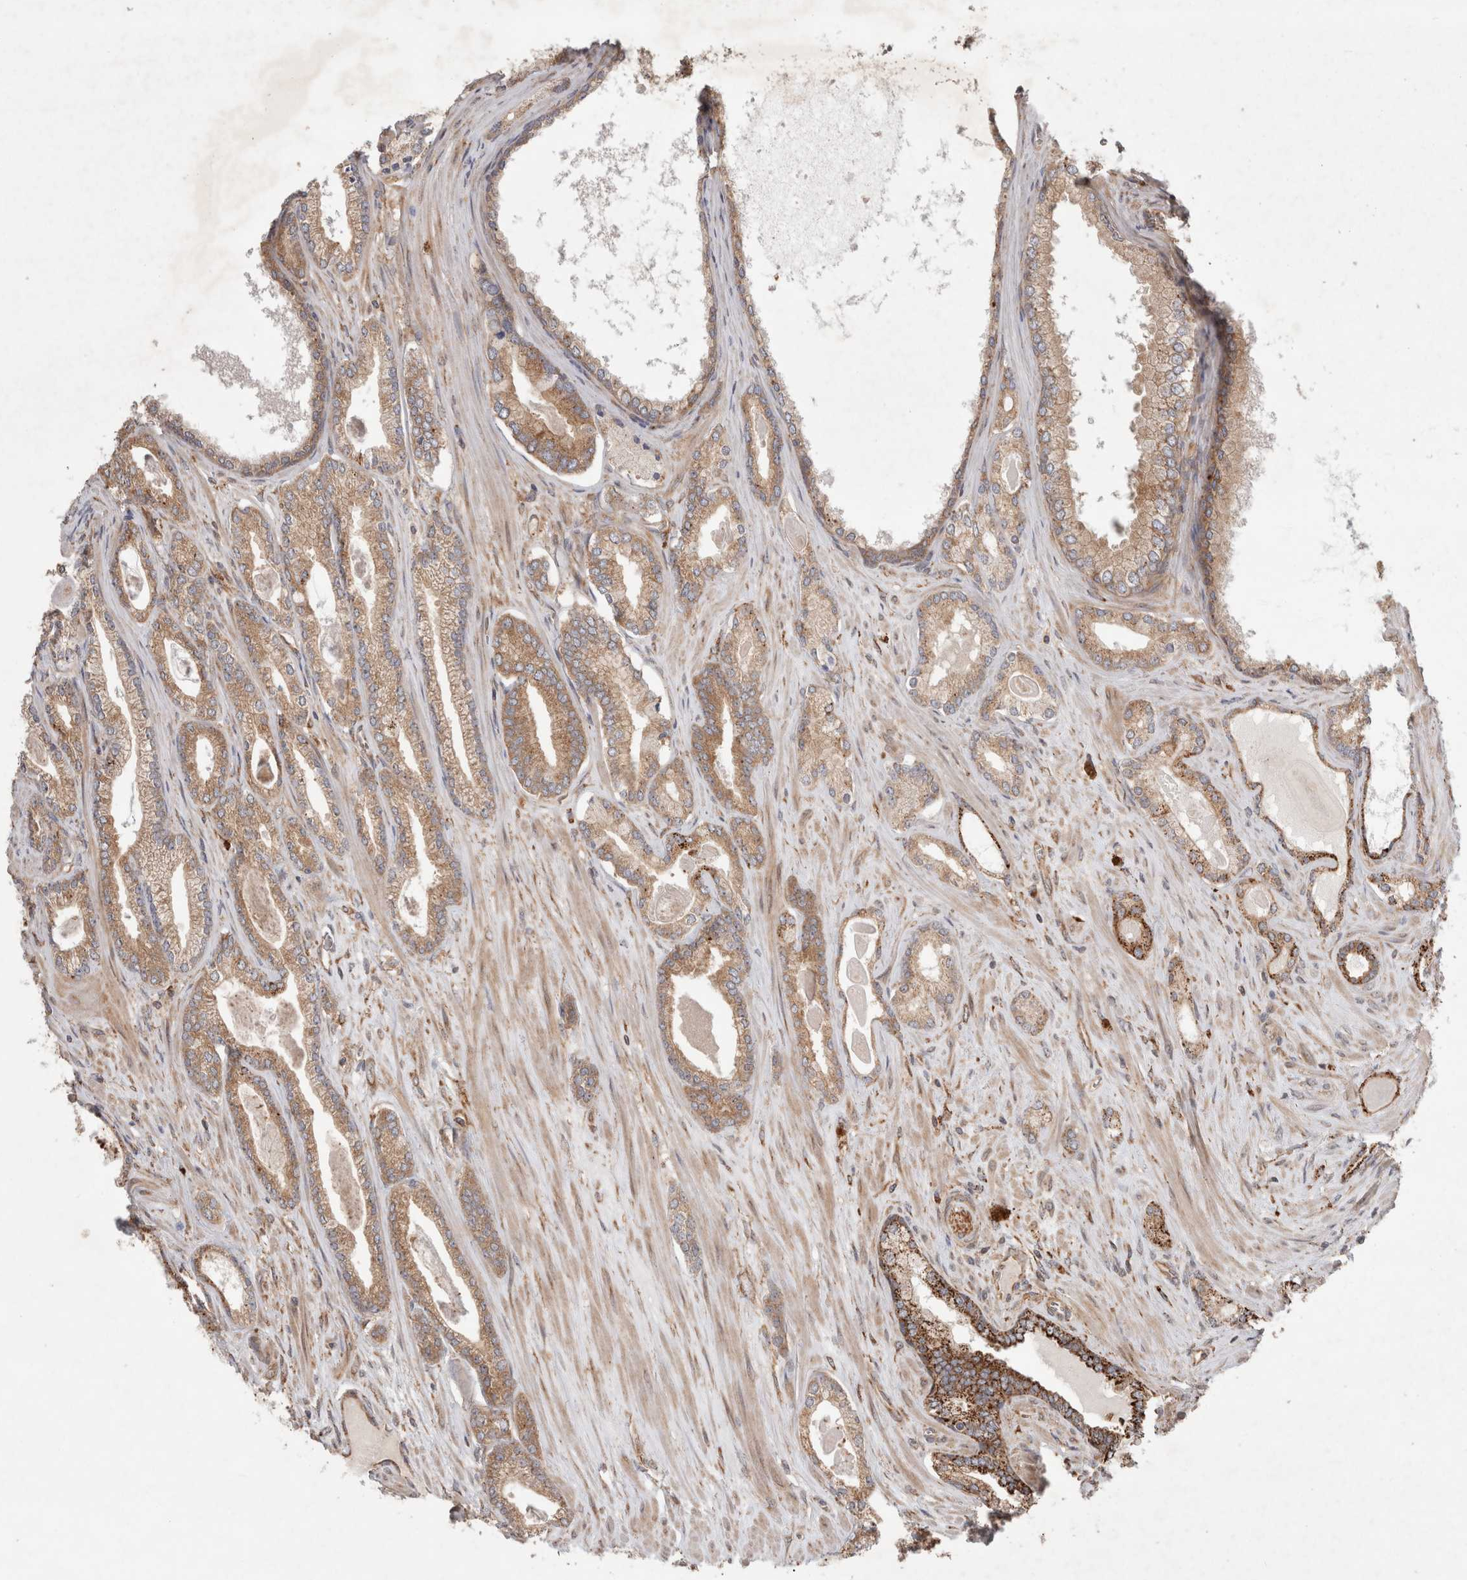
{"staining": {"intensity": "moderate", "quantity": ">75%", "location": "cytoplasmic/membranous"}, "tissue": "prostate cancer", "cell_type": "Tumor cells", "image_type": "cancer", "snomed": [{"axis": "morphology", "description": "Adenocarcinoma, Low grade"}, {"axis": "topography", "description": "Prostate"}], "caption": "Human adenocarcinoma (low-grade) (prostate) stained for a protein (brown) displays moderate cytoplasmic/membranous positive staining in approximately >75% of tumor cells.", "gene": "HROB", "patient": {"sex": "male", "age": 70}}